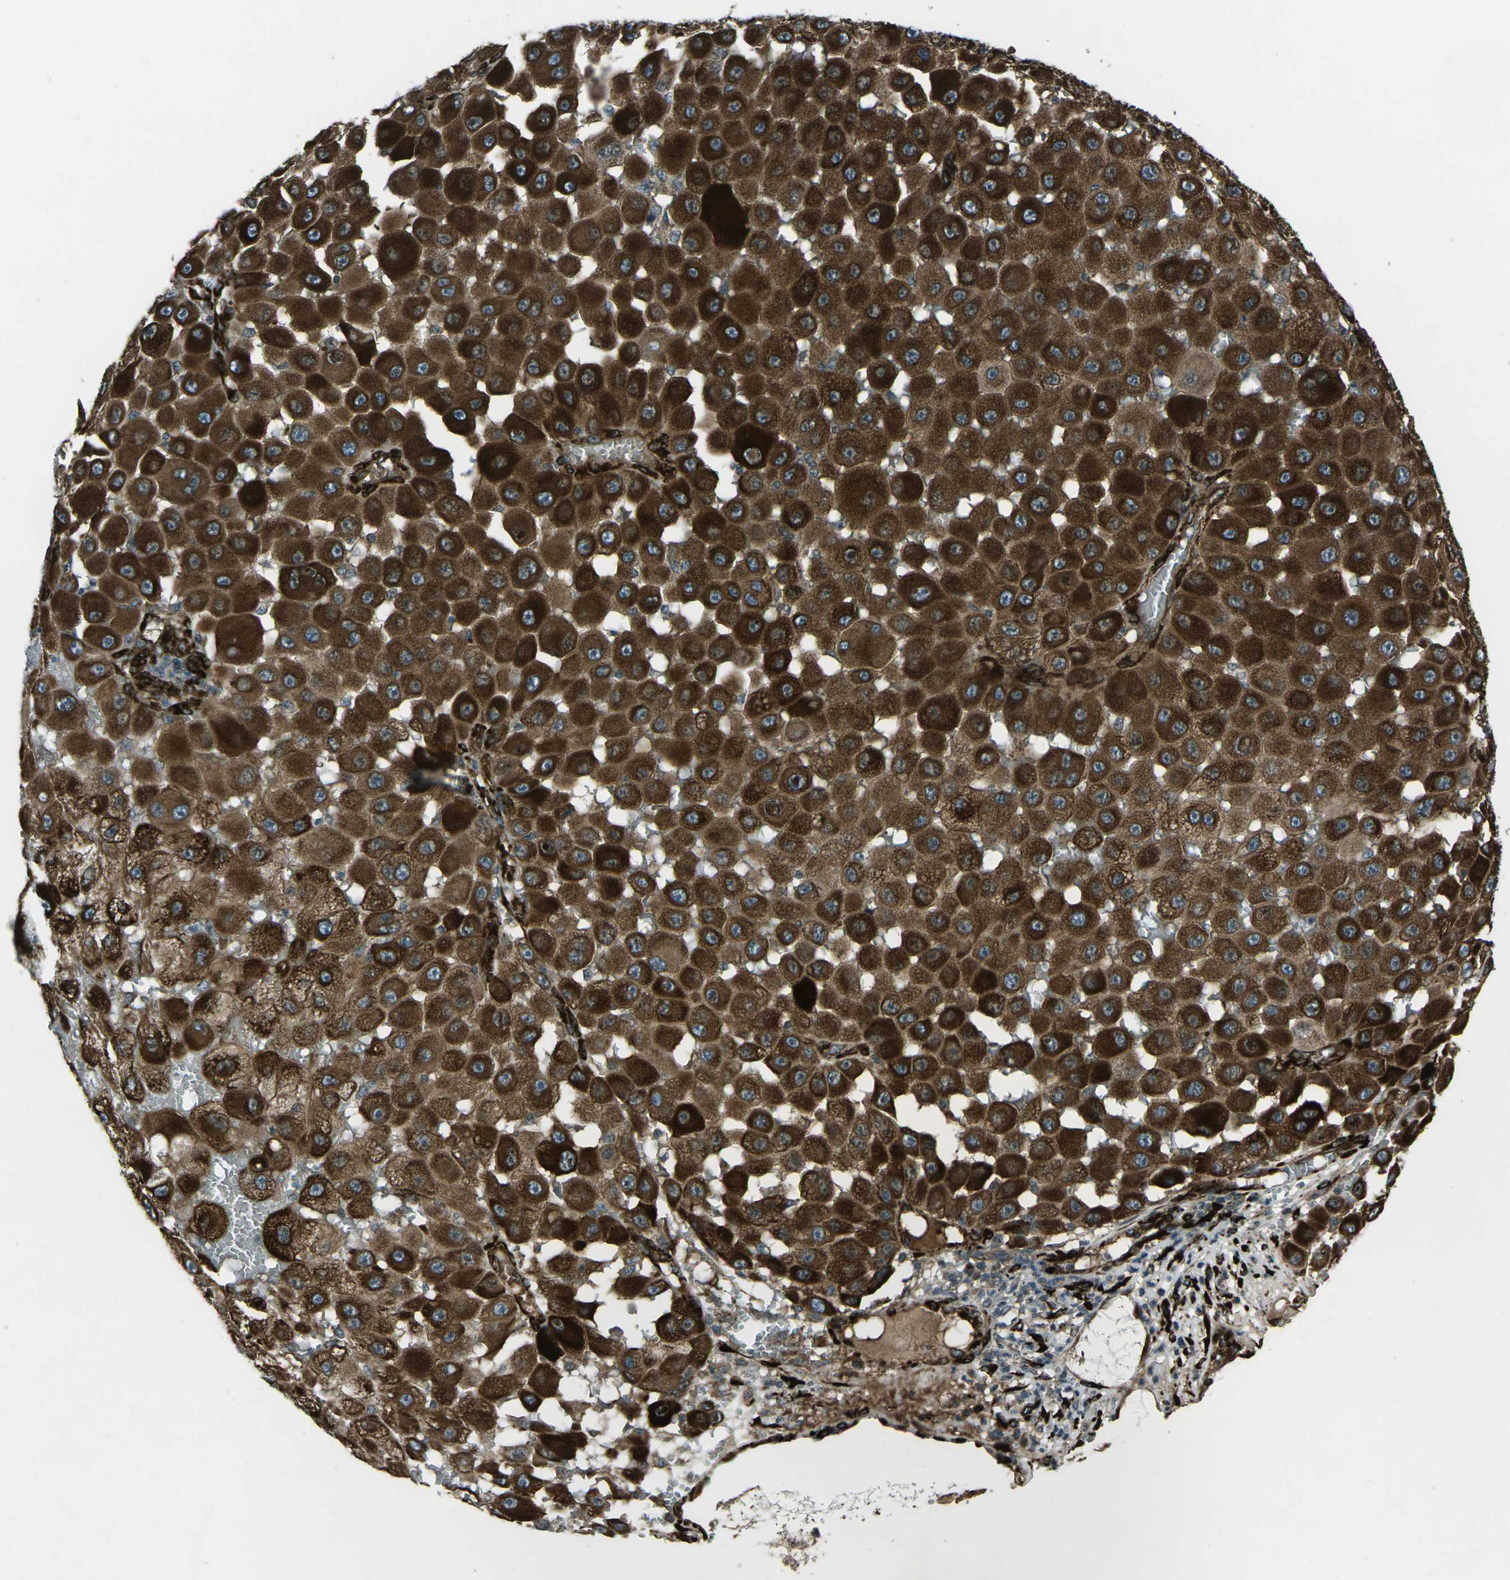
{"staining": {"intensity": "strong", "quantity": ">75%", "location": "cytoplasmic/membranous"}, "tissue": "melanoma", "cell_type": "Tumor cells", "image_type": "cancer", "snomed": [{"axis": "morphology", "description": "Malignant melanoma, NOS"}, {"axis": "topography", "description": "Skin"}], "caption": "Tumor cells demonstrate high levels of strong cytoplasmic/membranous positivity in about >75% of cells in melanoma.", "gene": "LSMEM1", "patient": {"sex": "female", "age": 81}}